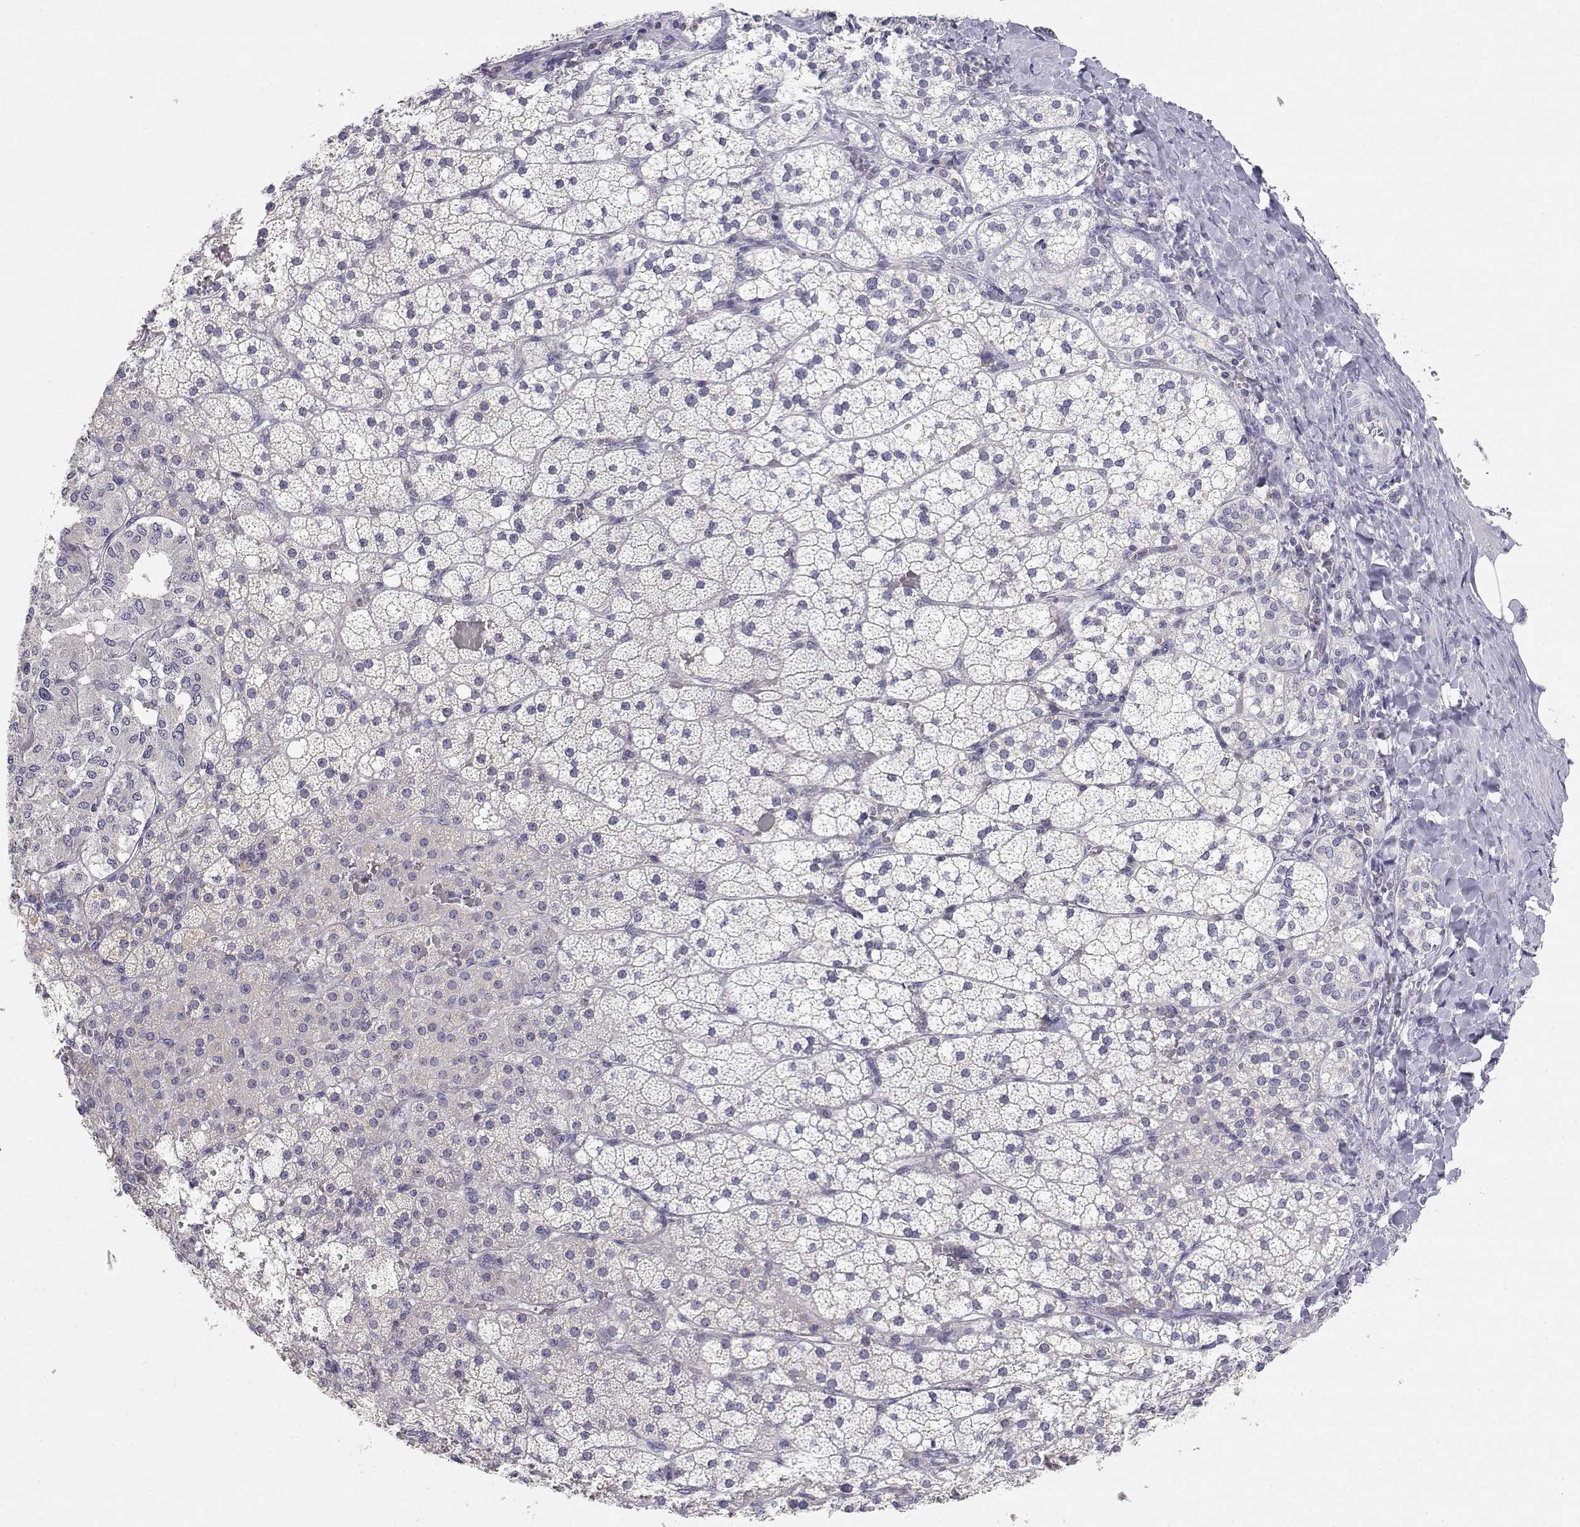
{"staining": {"intensity": "weak", "quantity": "<25%", "location": "cytoplasmic/membranous"}, "tissue": "adrenal gland", "cell_type": "Glandular cells", "image_type": "normal", "snomed": [{"axis": "morphology", "description": "Normal tissue, NOS"}, {"axis": "topography", "description": "Adrenal gland"}], "caption": "Immunohistochemistry (IHC) of unremarkable adrenal gland demonstrates no staining in glandular cells. The staining is performed using DAB (3,3'-diaminobenzidine) brown chromogen with nuclei counter-stained in using hematoxylin.", "gene": "ADA", "patient": {"sex": "male", "age": 53}}